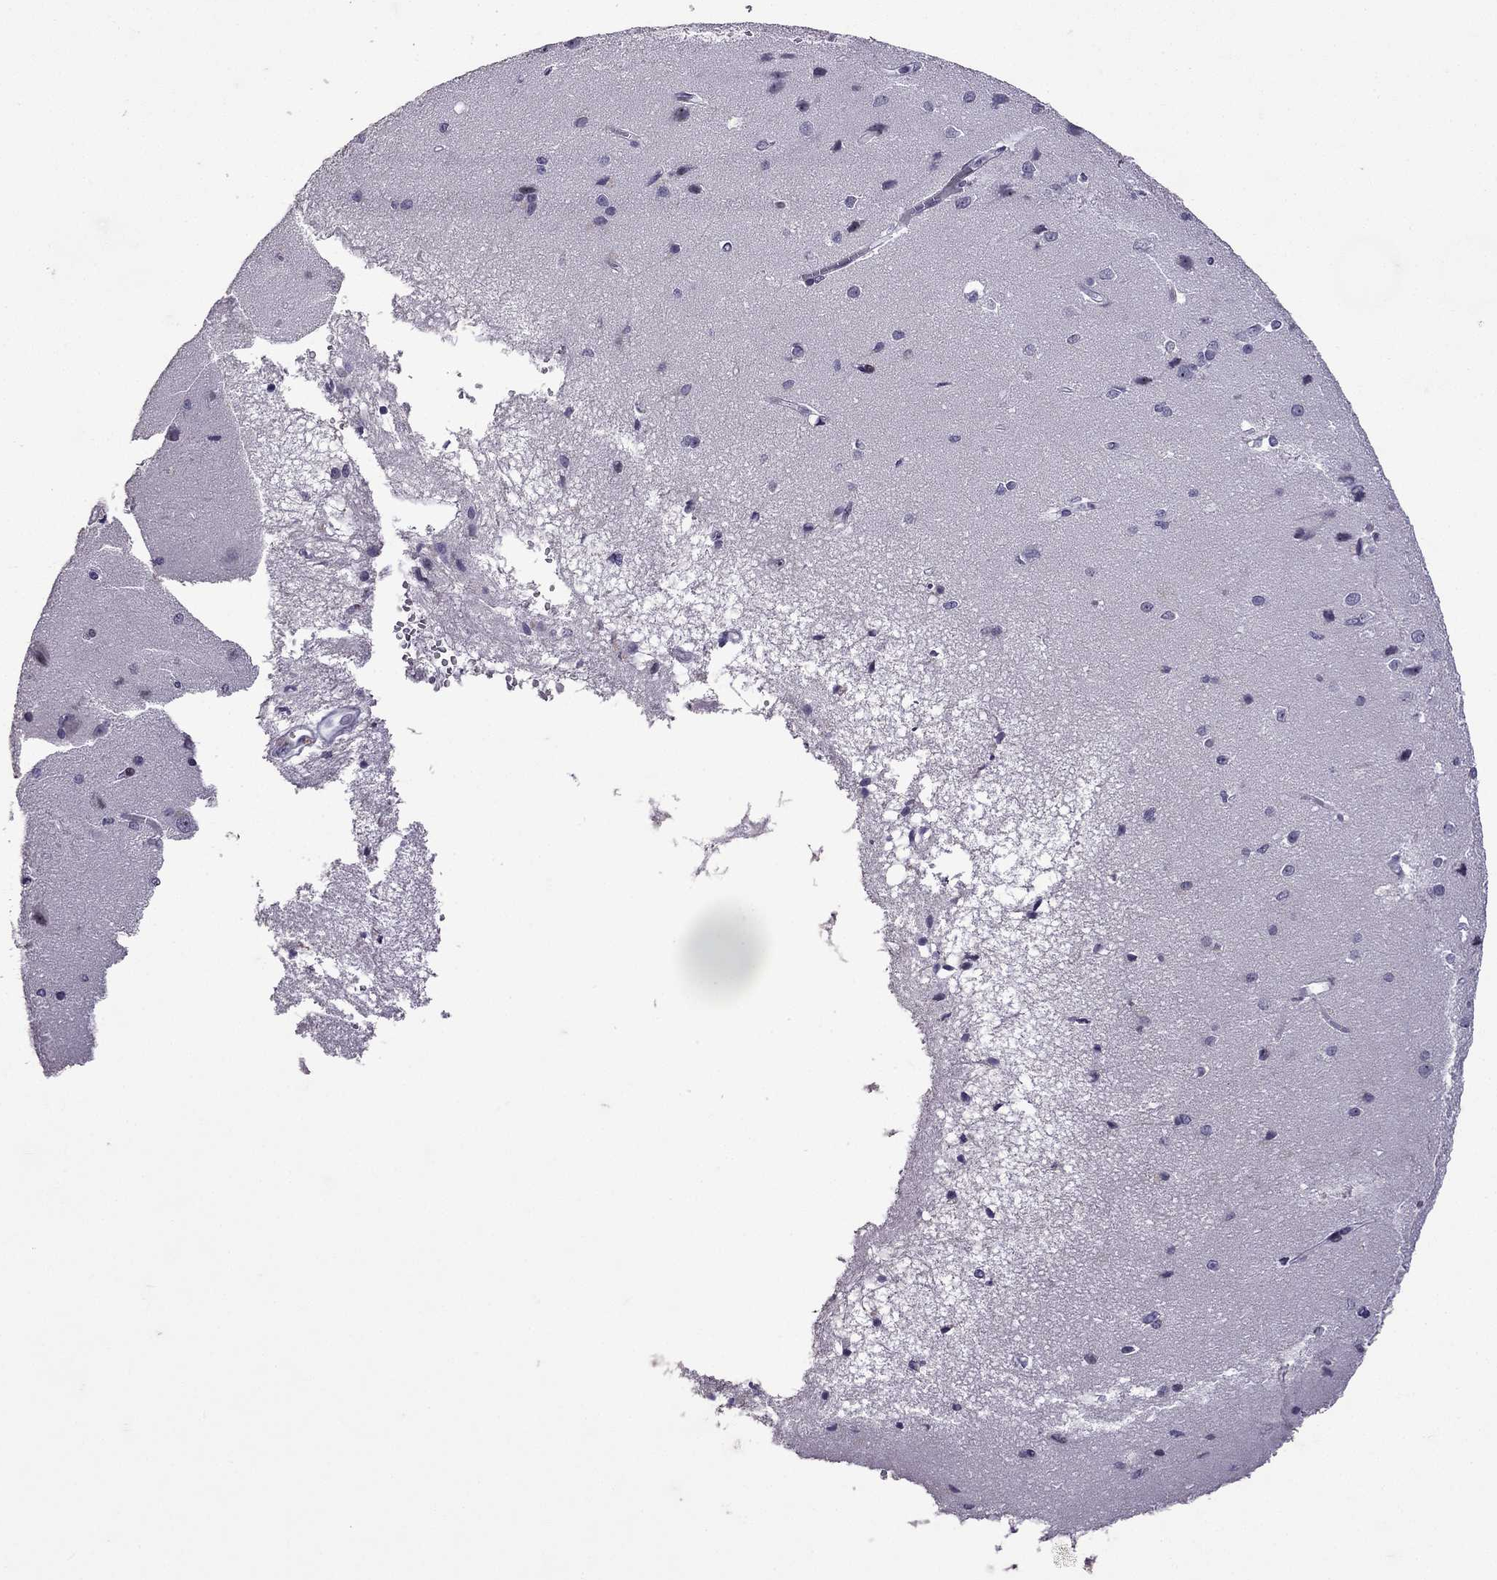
{"staining": {"intensity": "negative", "quantity": "none", "location": "none"}, "tissue": "cerebral cortex", "cell_type": "Endothelial cells", "image_type": "normal", "snomed": [{"axis": "morphology", "description": "Normal tissue, NOS"}, {"axis": "topography", "description": "Cerebral cortex"}], "caption": "High power microscopy histopathology image of an IHC histopathology image of unremarkable cerebral cortex, revealing no significant expression in endothelial cells. (DAB (3,3'-diaminobenzidine) immunohistochemistry (IHC), high magnification).", "gene": "TTN", "patient": {"sex": "male", "age": 37}}